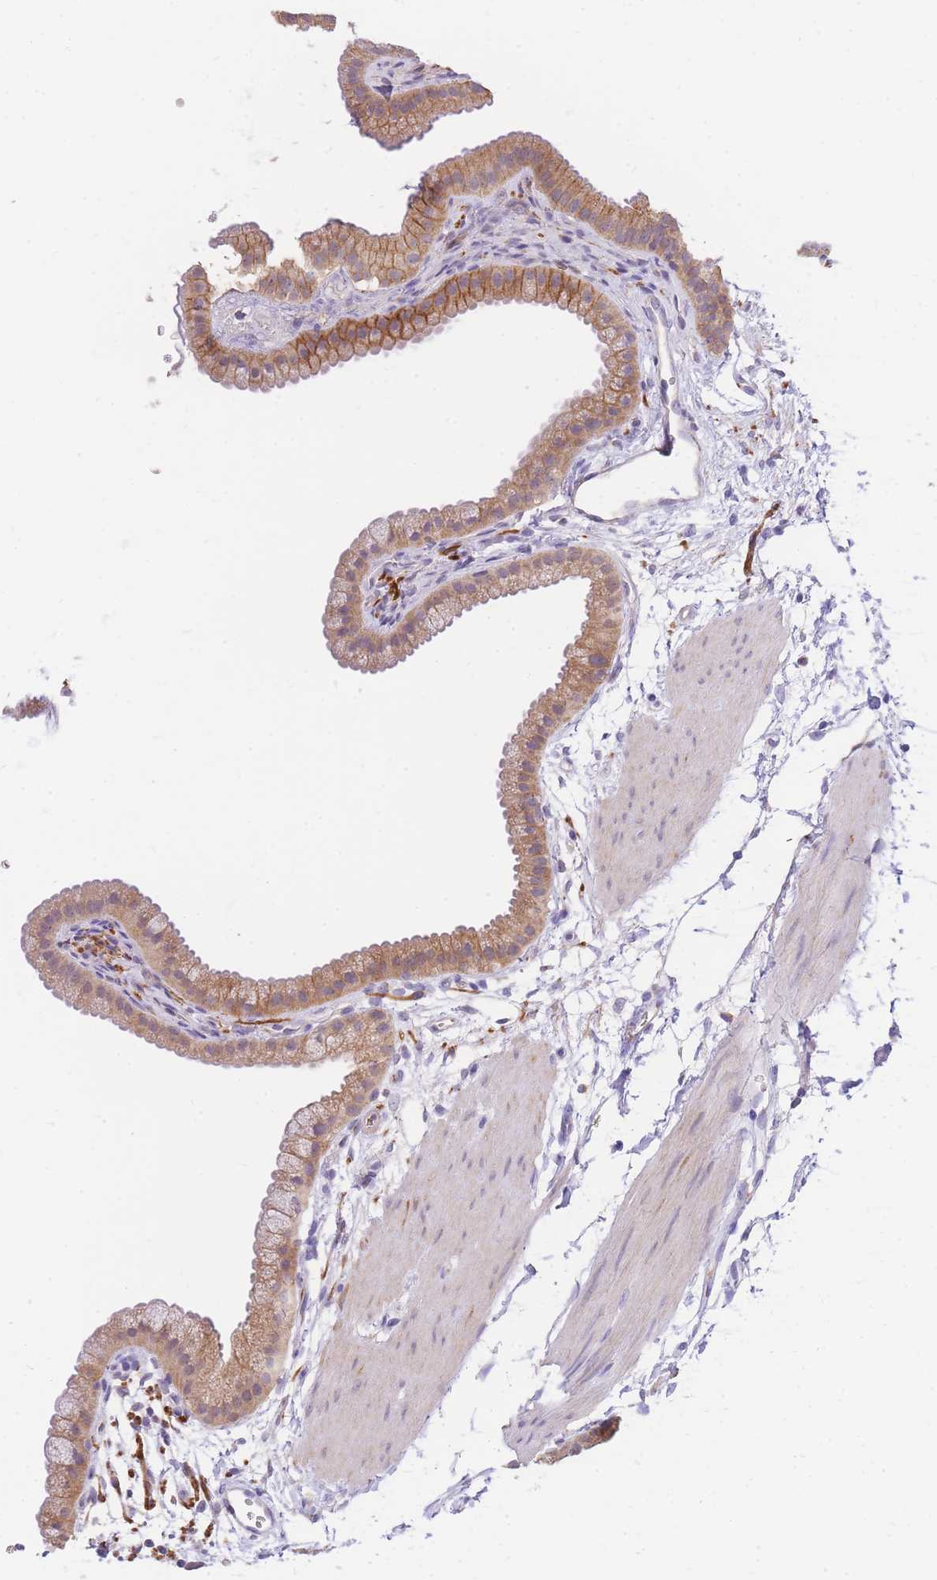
{"staining": {"intensity": "moderate", "quantity": ">75%", "location": "cytoplasmic/membranous"}, "tissue": "gallbladder", "cell_type": "Glandular cells", "image_type": "normal", "snomed": [{"axis": "morphology", "description": "Normal tissue, NOS"}, {"axis": "topography", "description": "Gallbladder"}], "caption": "Gallbladder stained with a brown dye shows moderate cytoplasmic/membranous positive expression in about >75% of glandular cells.", "gene": "C2orf88", "patient": {"sex": "female", "age": 64}}